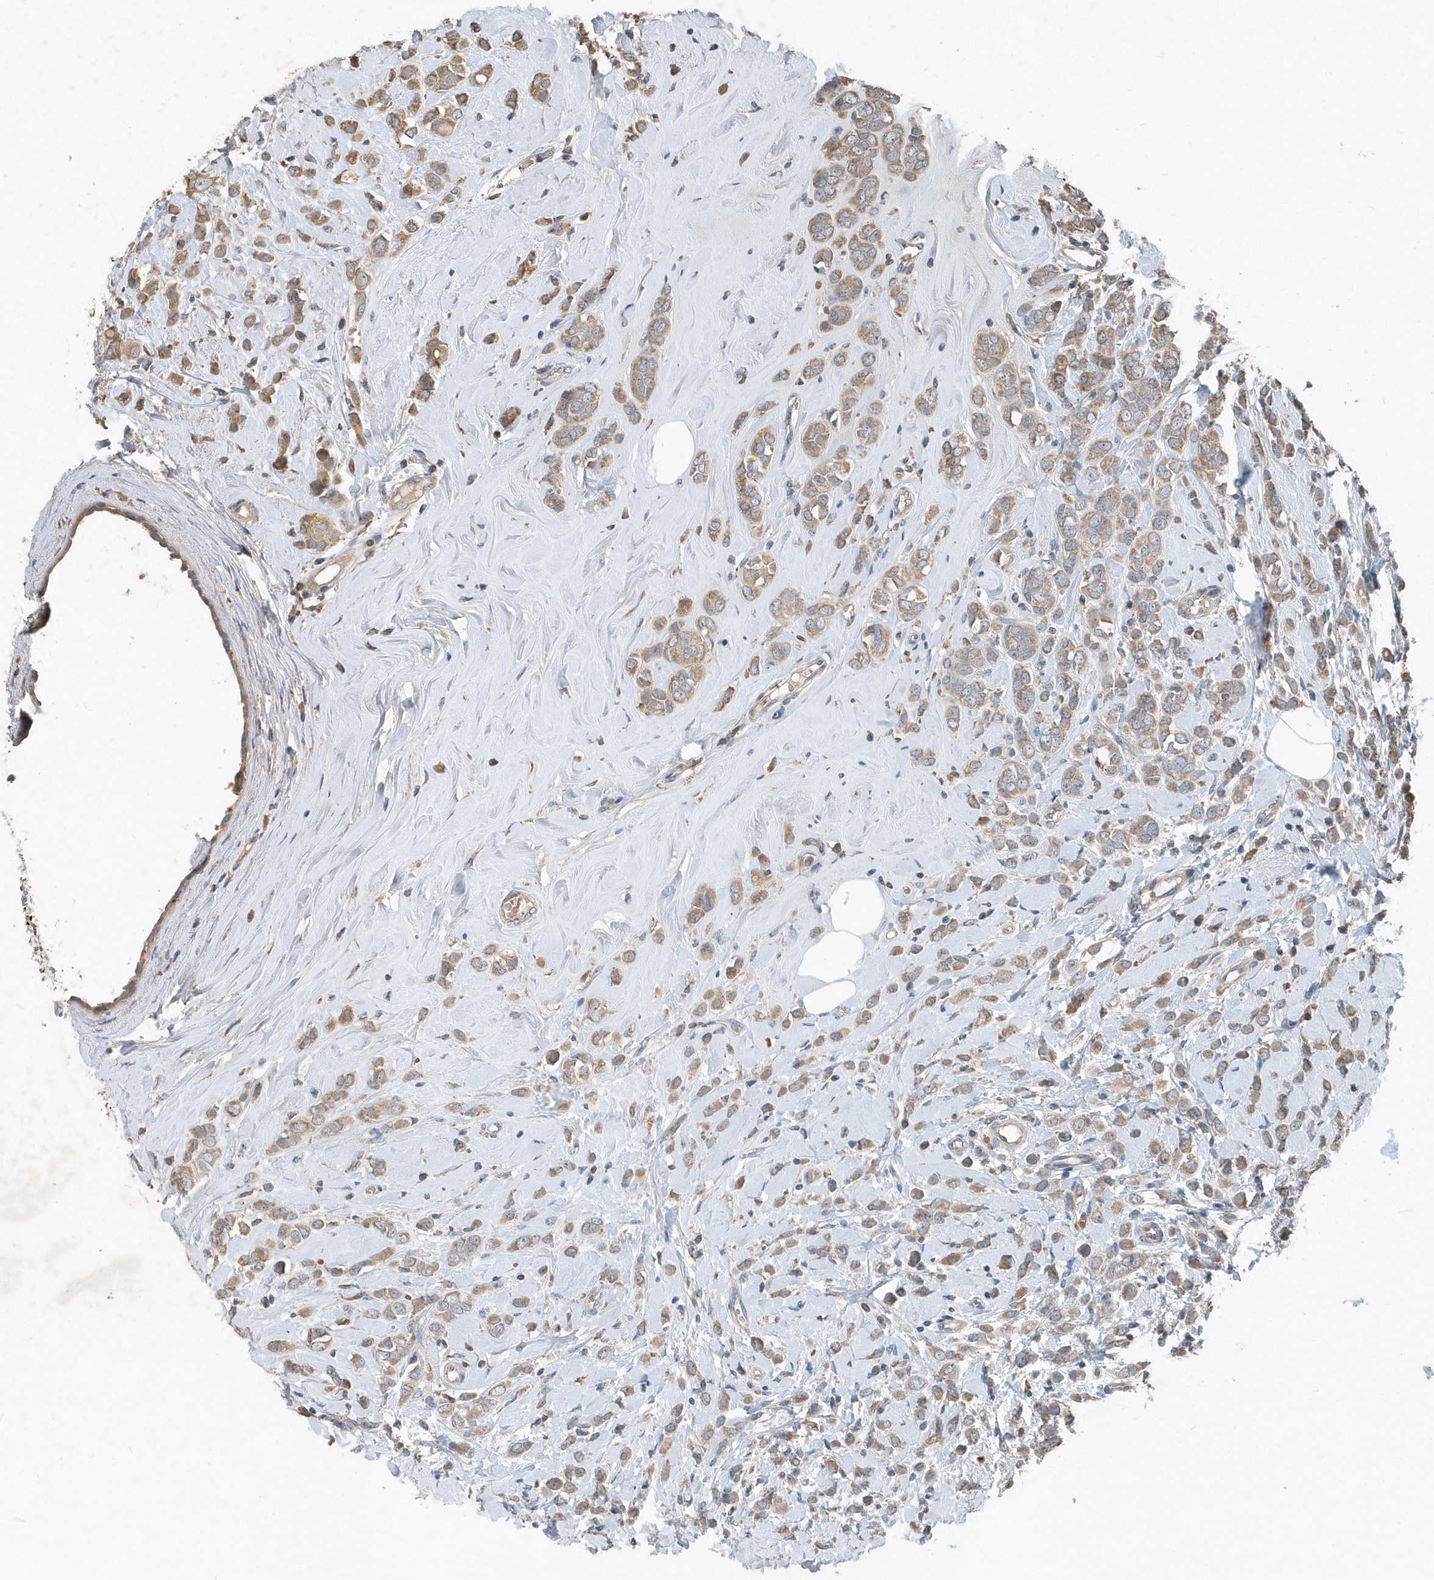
{"staining": {"intensity": "moderate", "quantity": ">75%", "location": "cytoplasmic/membranous"}, "tissue": "breast cancer", "cell_type": "Tumor cells", "image_type": "cancer", "snomed": [{"axis": "morphology", "description": "Lobular carcinoma"}, {"axis": "topography", "description": "Breast"}], "caption": "Protein positivity by IHC exhibits moderate cytoplasmic/membranous expression in about >75% of tumor cells in breast lobular carcinoma. (Brightfield microscopy of DAB IHC at high magnification).", "gene": "SCFD2", "patient": {"sex": "female", "age": 47}}